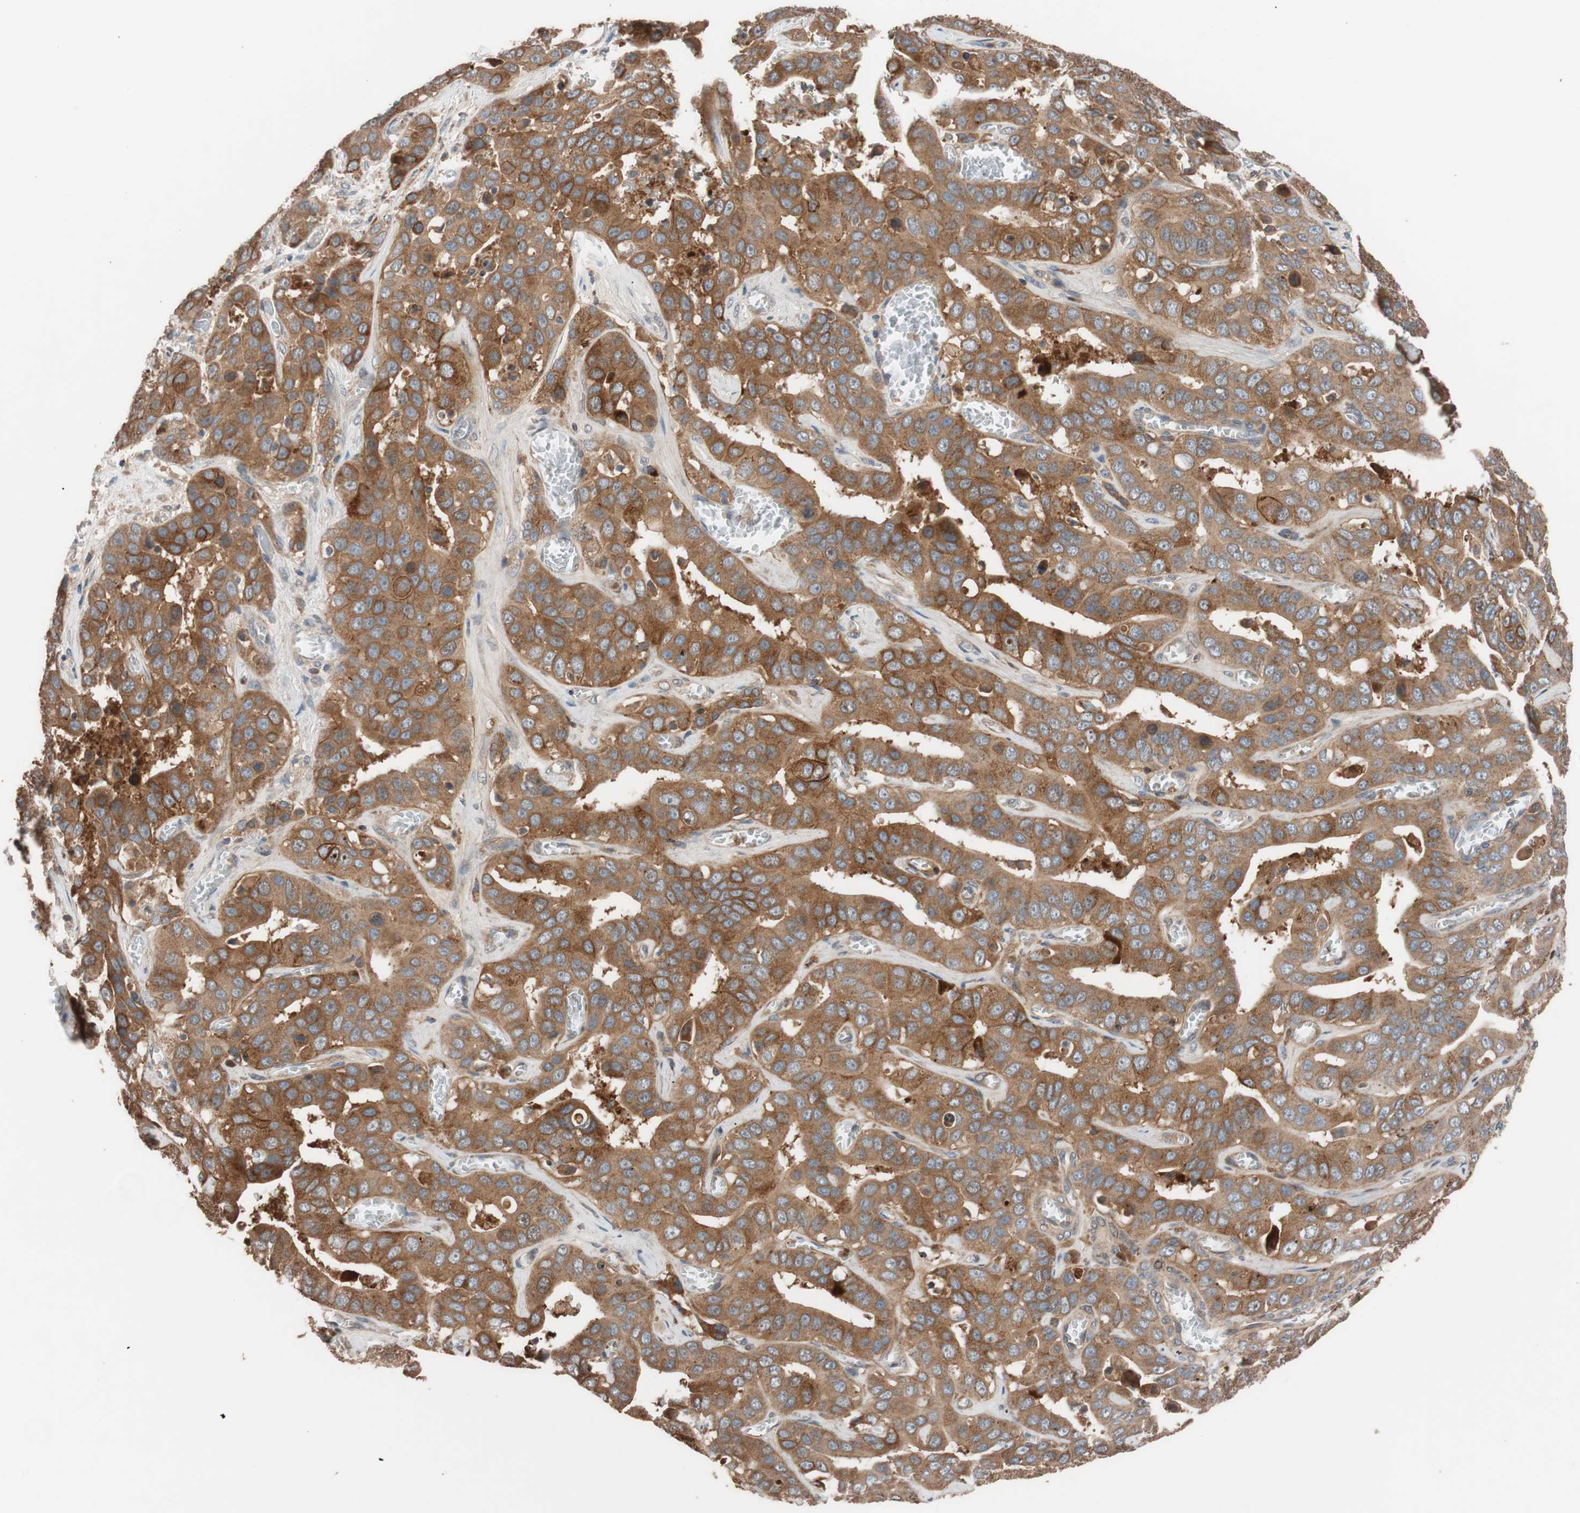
{"staining": {"intensity": "moderate", "quantity": ">75%", "location": "cytoplasmic/membranous"}, "tissue": "liver cancer", "cell_type": "Tumor cells", "image_type": "cancer", "snomed": [{"axis": "morphology", "description": "Cholangiocarcinoma"}, {"axis": "topography", "description": "Liver"}], "caption": "Human liver cancer (cholangiocarcinoma) stained for a protein (brown) exhibits moderate cytoplasmic/membranous positive positivity in approximately >75% of tumor cells.", "gene": "SDC4", "patient": {"sex": "female", "age": 52}}